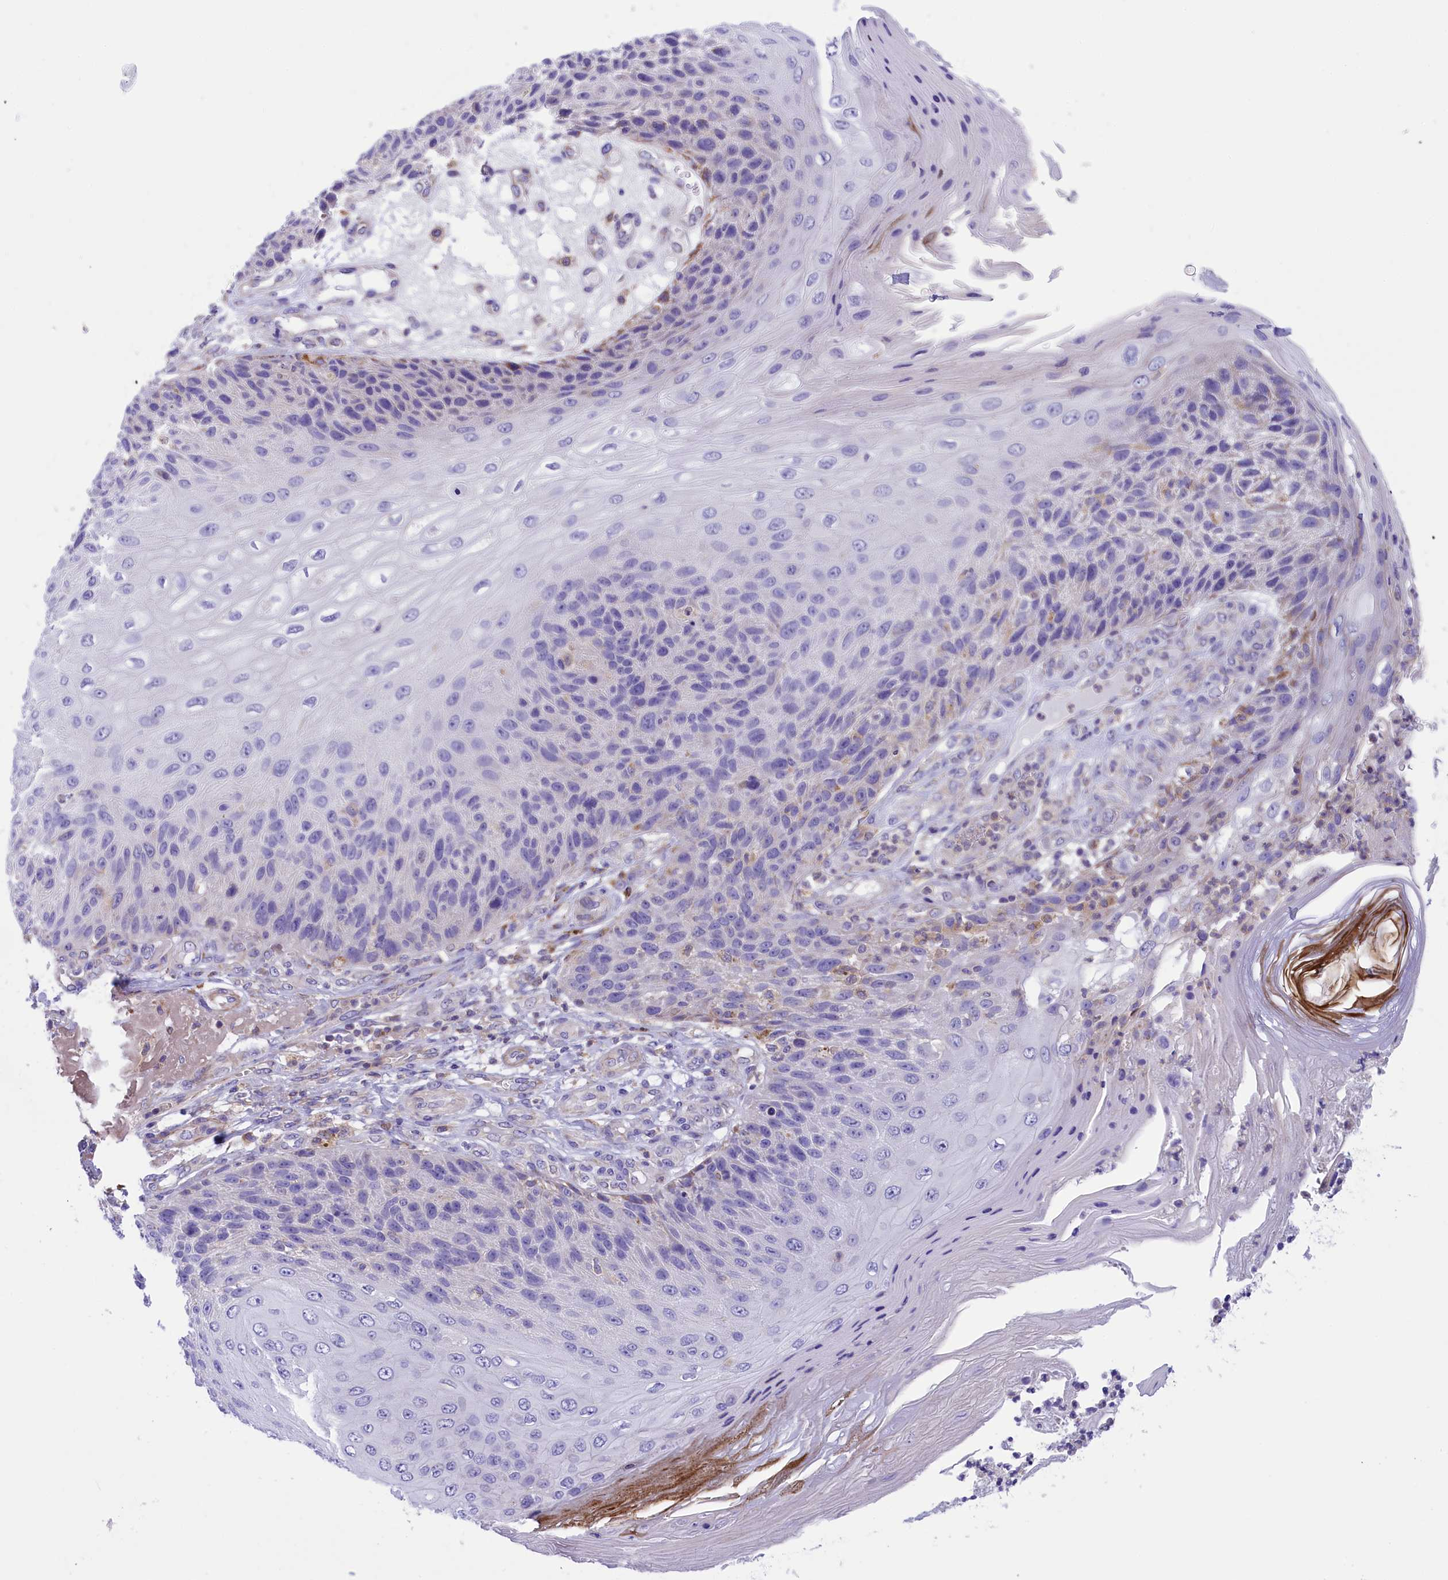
{"staining": {"intensity": "weak", "quantity": "<25%", "location": "cytoplasmic/membranous"}, "tissue": "skin cancer", "cell_type": "Tumor cells", "image_type": "cancer", "snomed": [{"axis": "morphology", "description": "Squamous cell carcinoma, NOS"}, {"axis": "topography", "description": "Skin"}], "caption": "A photomicrograph of human skin squamous cell carcinoma is negative for staining in tumor cells. Nuclei are stained in blue.", "gene": "CORO7-PAM16", "patient": {"sex": "female", "age": 88}}